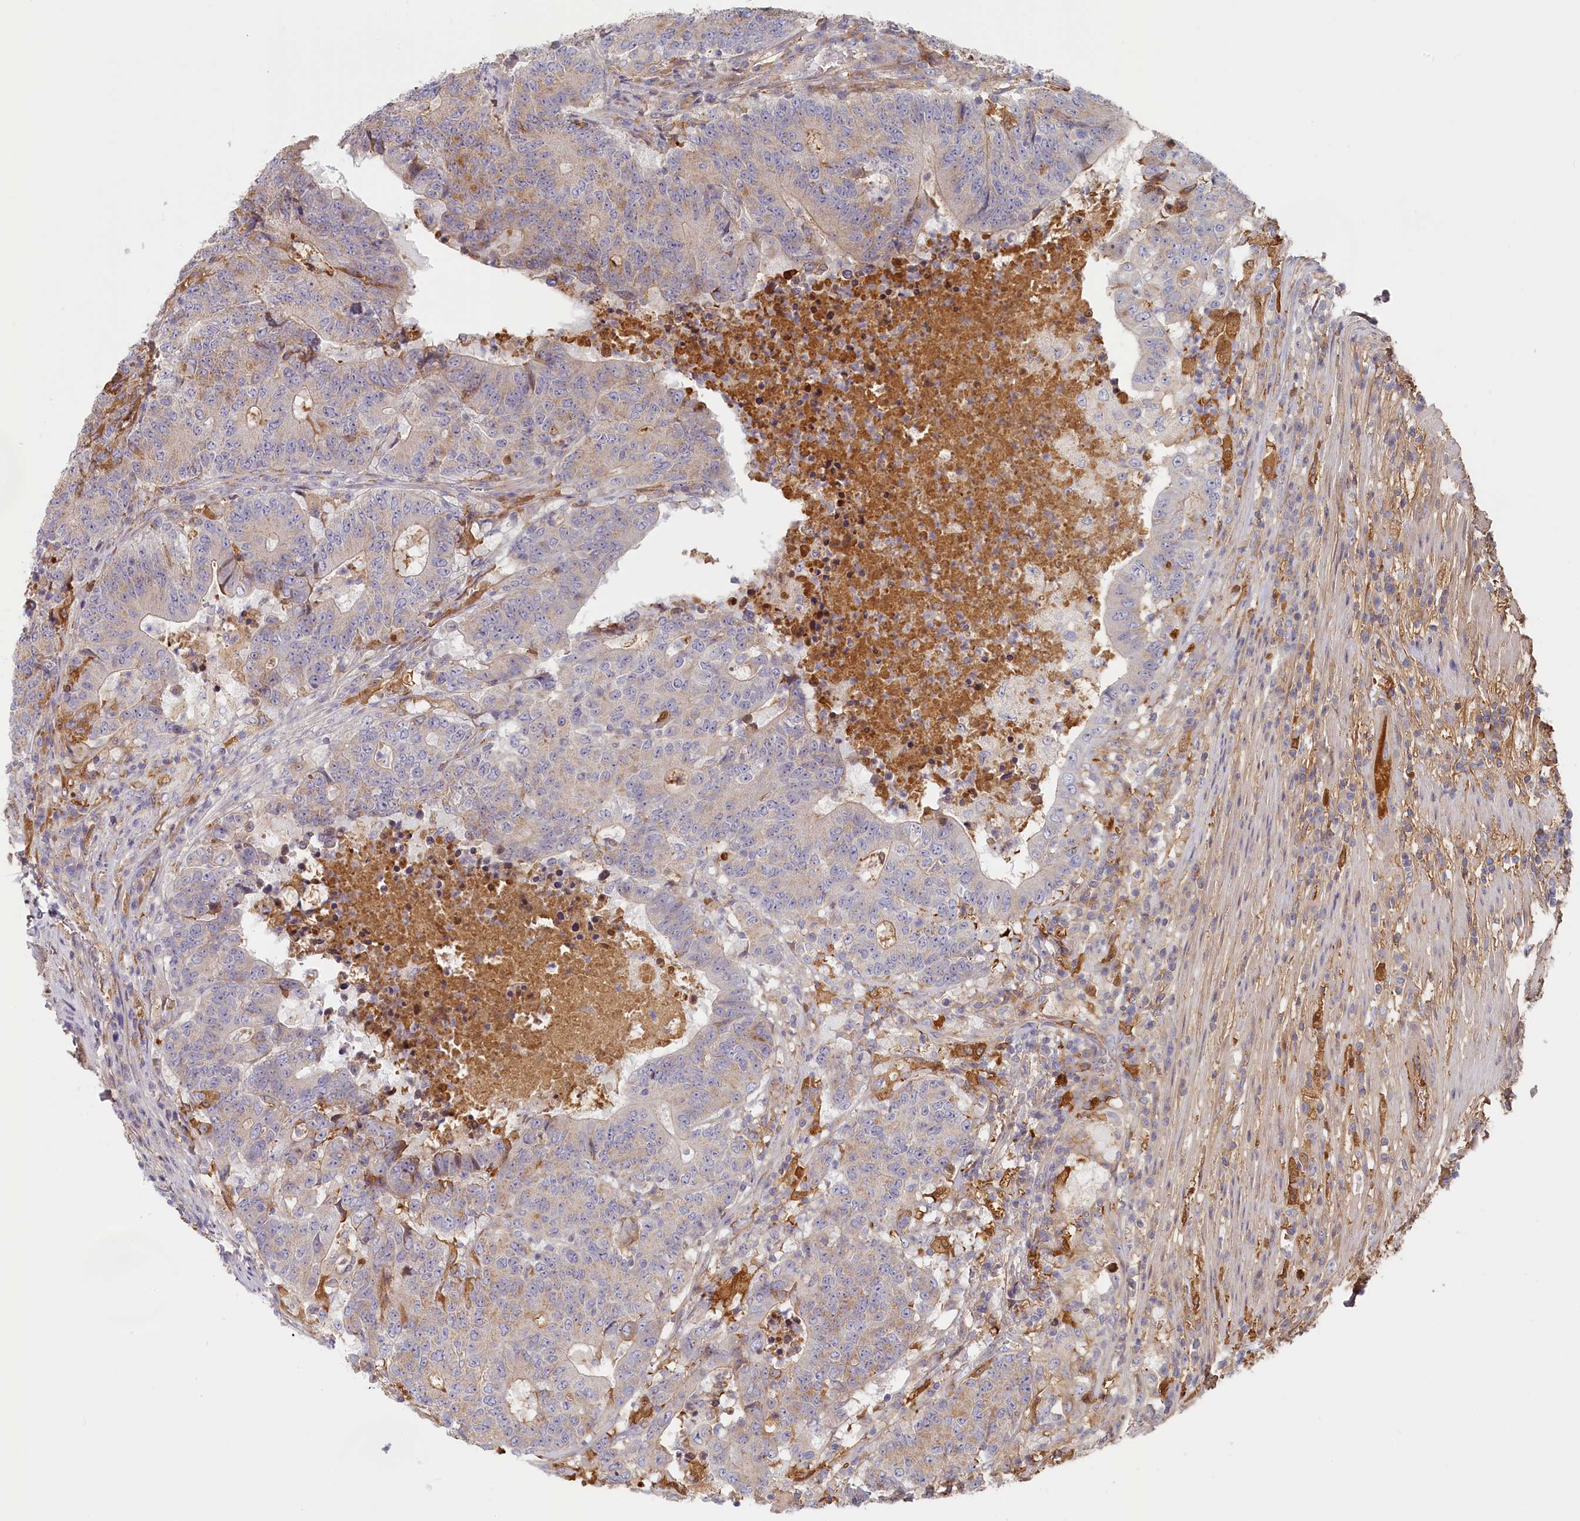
{"staining": {"intensity": "weak", "quantity": "<25%", "location": "cytoplasmic/membranous"}, "tissue": "colorectal cancer", "cell_type": "Tumor cells", "image_type": "cancer", "snomed": [{"axis": "morphology", "description": "Adenocarcinoma, NOS"}, {"axis": "topography", "description": "Colon"}], "caption": "IHC micrograph of neoplastic tissue: colorectal cancer (adenocarcinoma) stained with DAB reveals no significant protein positivity in tumor cells.", "gene": "STX16", "patient": {"sex": "female", "age": 75}}